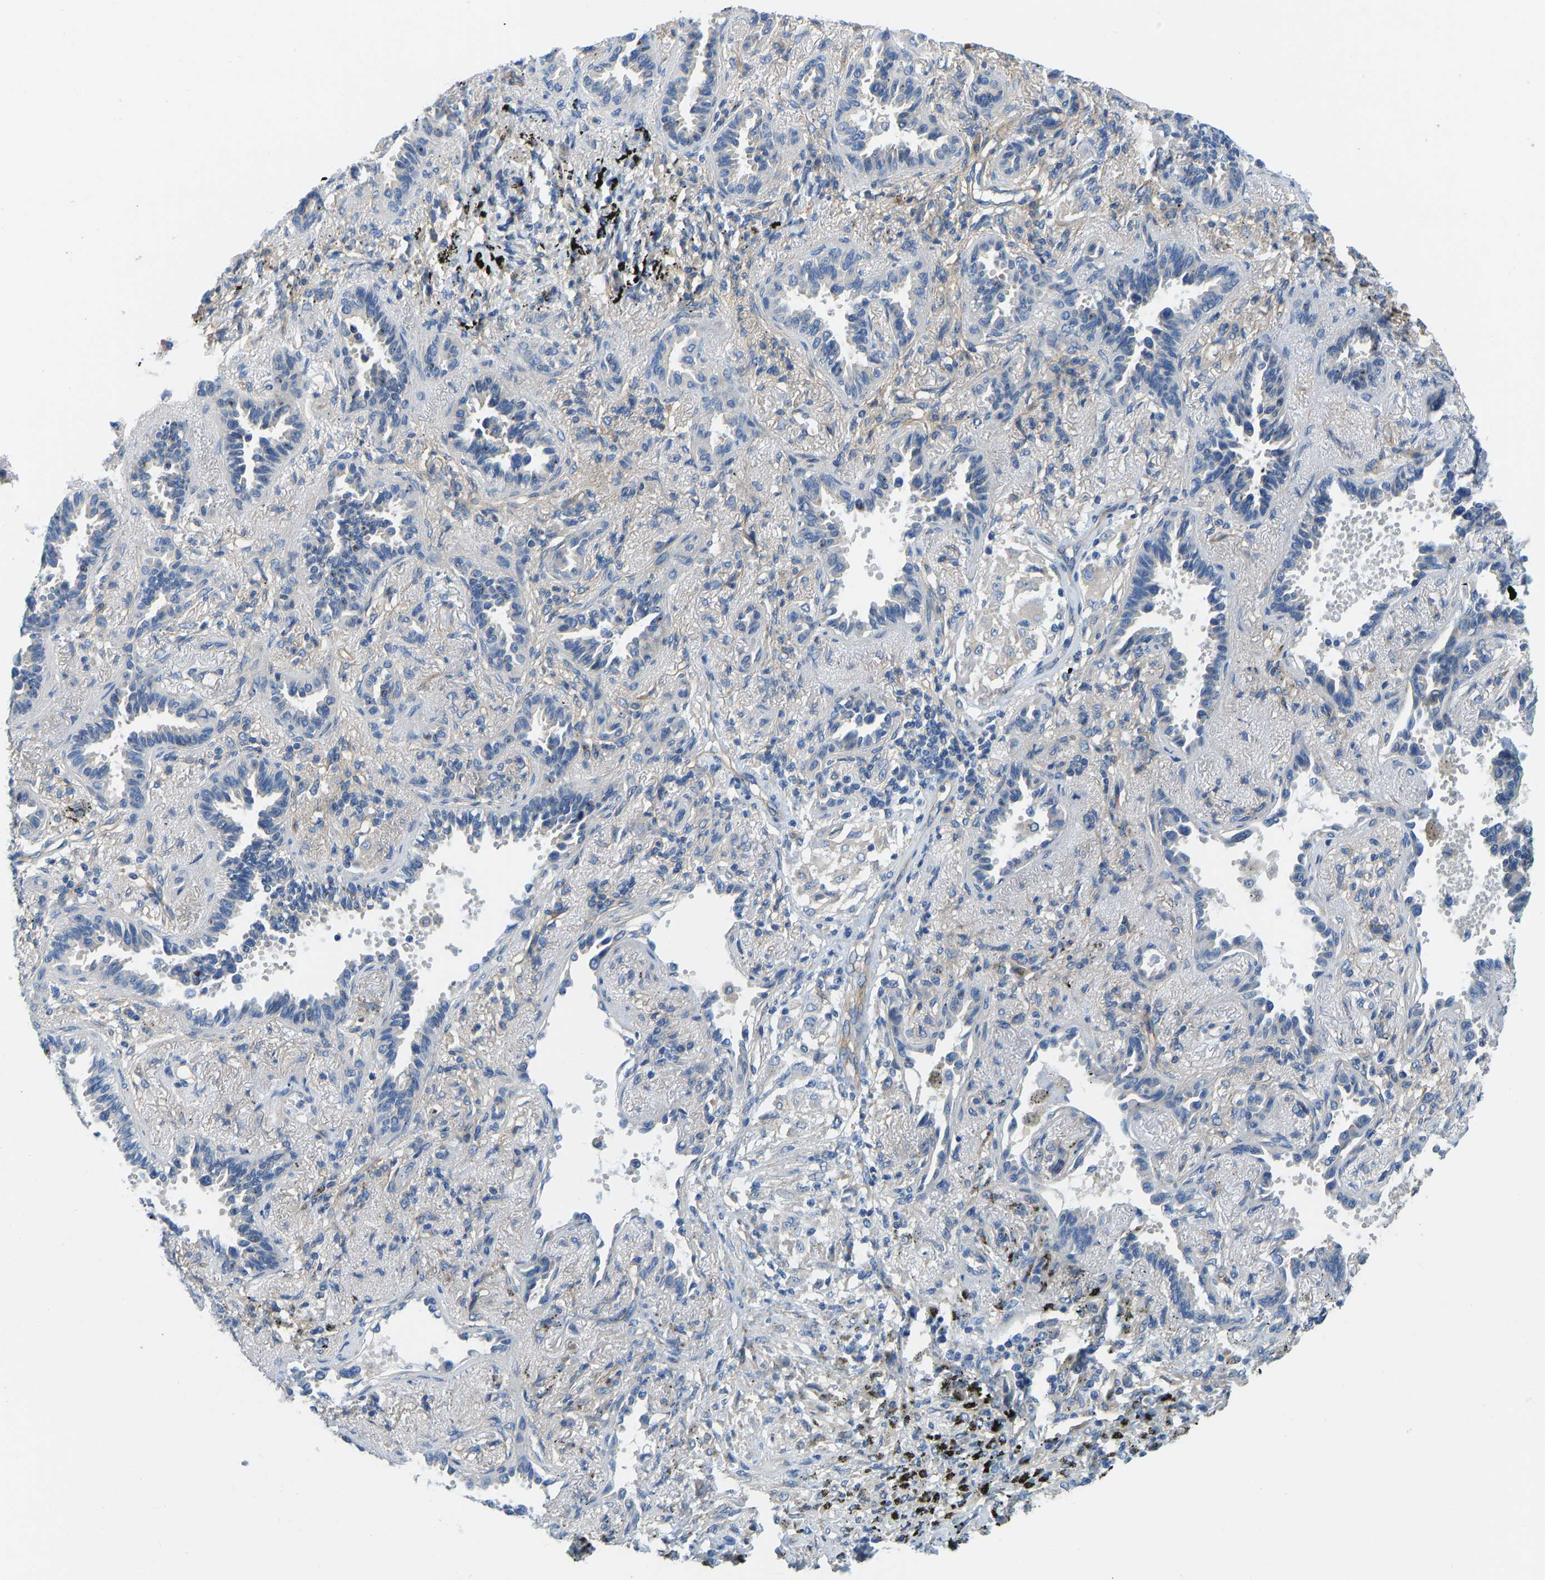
{"staining": {"intensity": "negative", "quantity": "none", "location": "none"}, "tissue": "lung cancer", "cell_type": "Tumor cells", "image_type": "cancer", "snomed": [{"axis": "morphology", "description": "Adenocarcinoma, NOS"}, {"axis": "topography", "description": "Lung"}], "caption": "Tumor cells show no significant protein positivity in lung cancer. (DAB (3,3'-diaminobenzidine) IHC visualized using brightfield microscopy, high magnification).", "gene": "CHAD", "patient": {"sex": "male", "age": 59}}